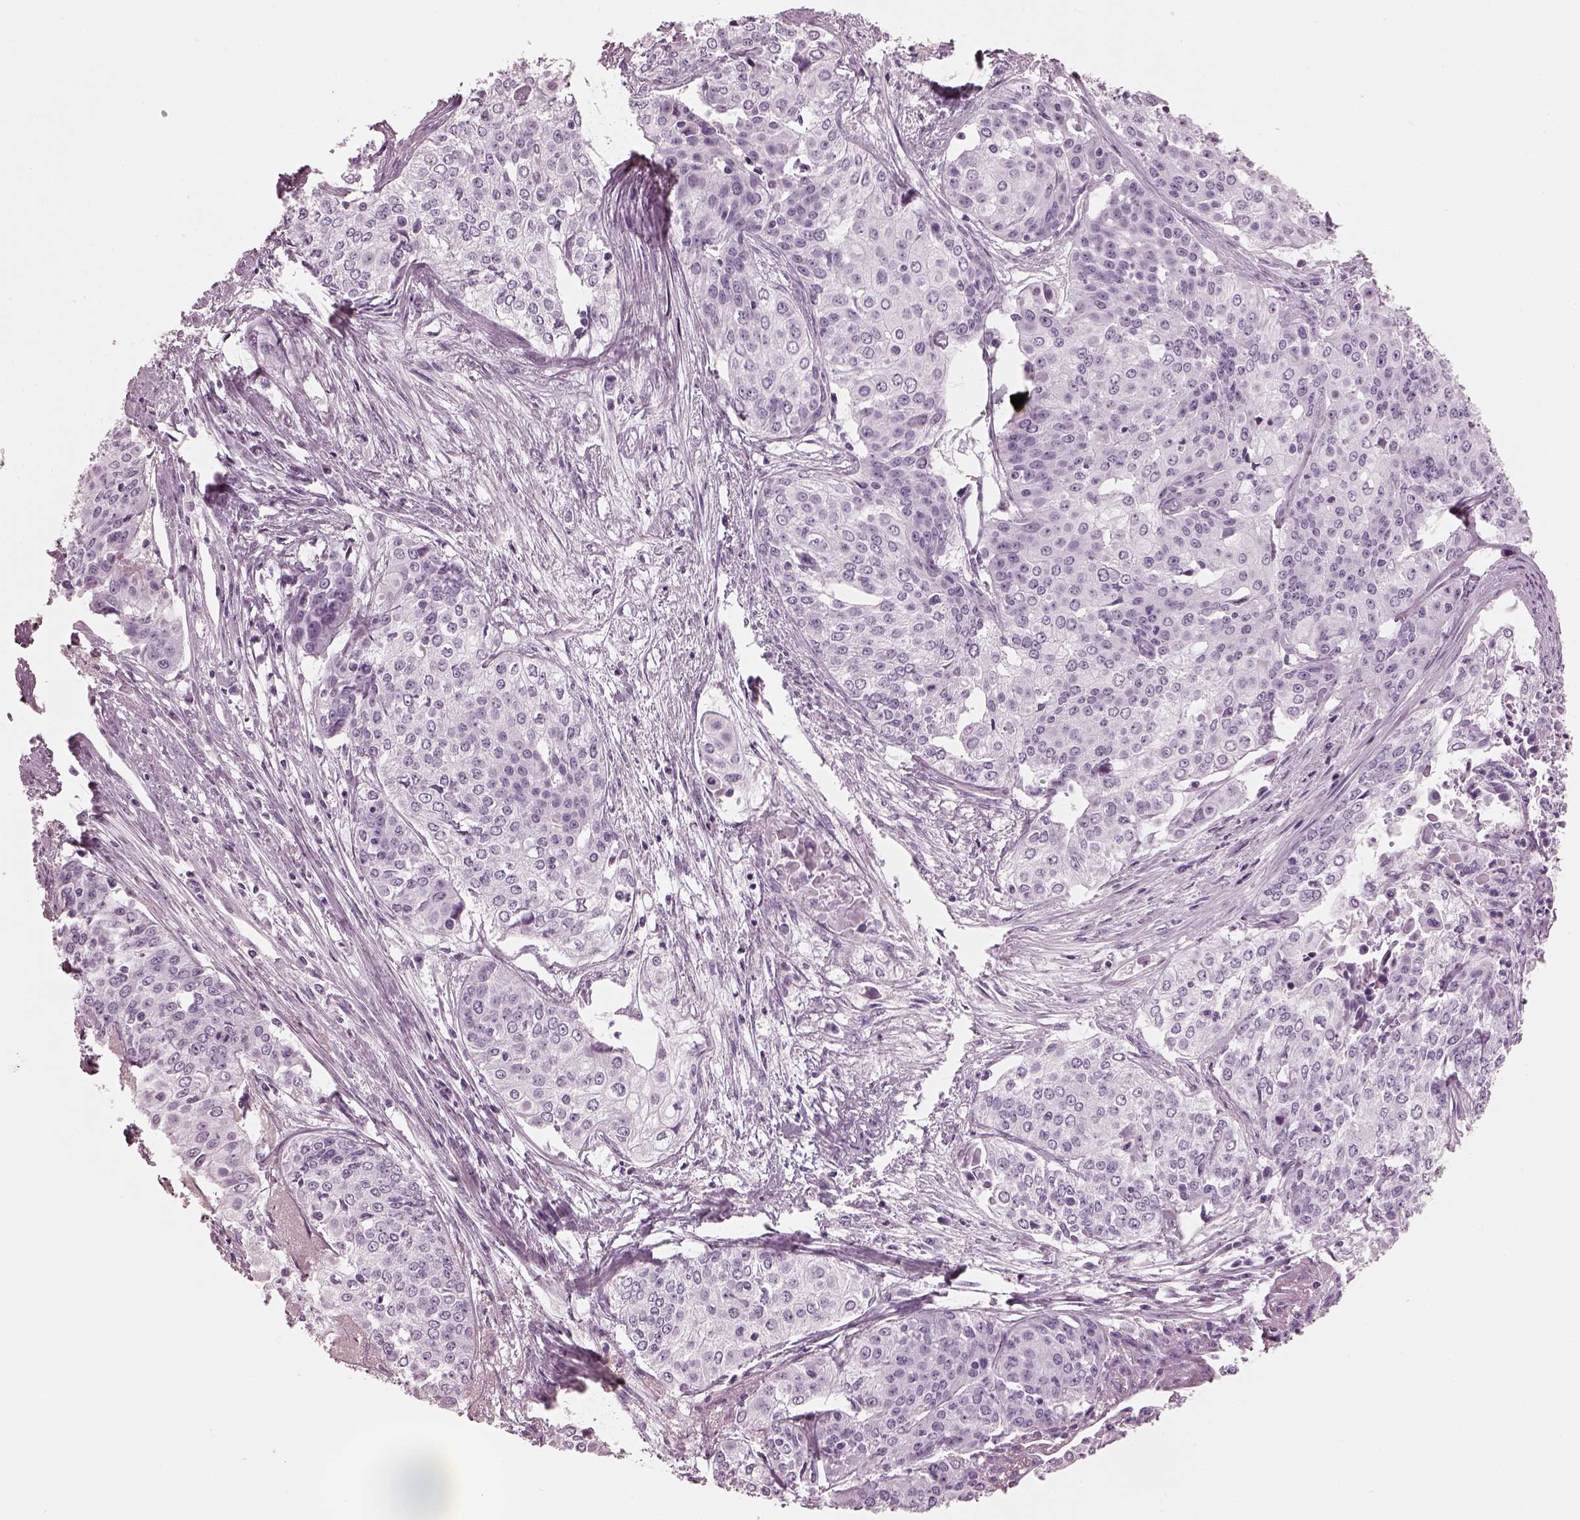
{"staining": {"intensity": "negative", "quantity": "none", "location": "none"}, "tissue": "cervical cancer", "cell_type": "Tumor cells", "image_type": "cancer", "snomed": [{"axis": "morphology", "description": "Squamous cell carcinoma, NOS"}, {"axis": "topography", "description": "Cervix"}], "caption": "Photomicrograph shows no significant protein staining in tumor cells of cervical squamous cell carcinoma. The staining is performed using DAB brown chromogen with nuclei counter-stained in using hematoxylin.", "gene": "HYDIN", "patient": {"sex": "female", "age": 39}}